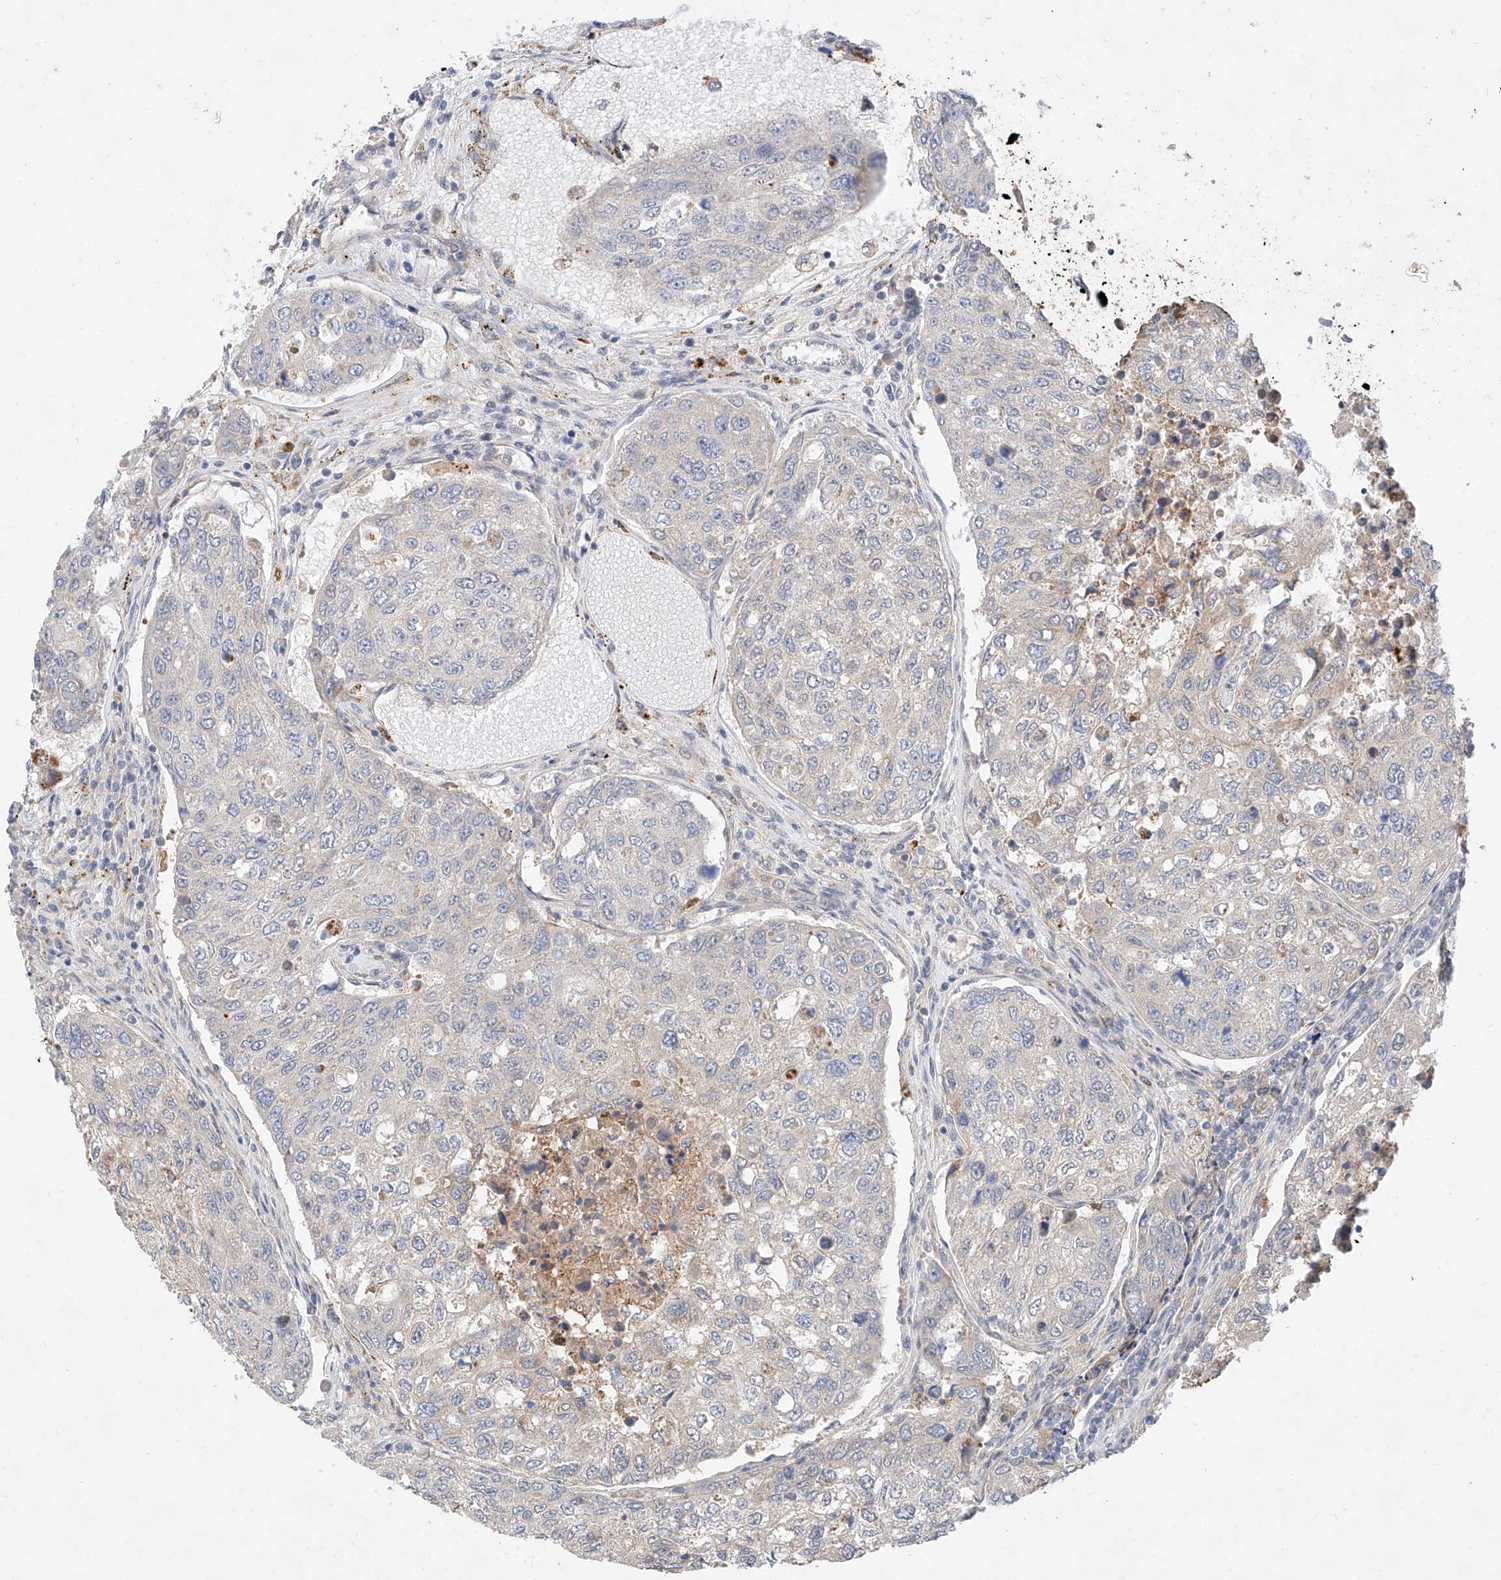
{"staining": {"intensity": "negative", "quantity": "none", "location": "none"}, "tissue": "urothelial cancer", "cell_type": "Tumor cells", "image_type": "cancer", "snomed": [{"axis": "morphology", "description": "Urothelial carcinoma, High grade"}, {"axis": "topography", "description": "Lymph node"}, {"axis": "topography", "description": "Urinary bladder"}], "caption": "DAB immunohistochemical staining of human urothelial carcinoma (high-grade) demonstrates no significant positivity in tumor cells. (DAB (3,3'-diaminobenzidine) IHC with hematoxylin counter stain).", "gene": "GCNT1", "patient": {"sex": "male", "age": 51}}